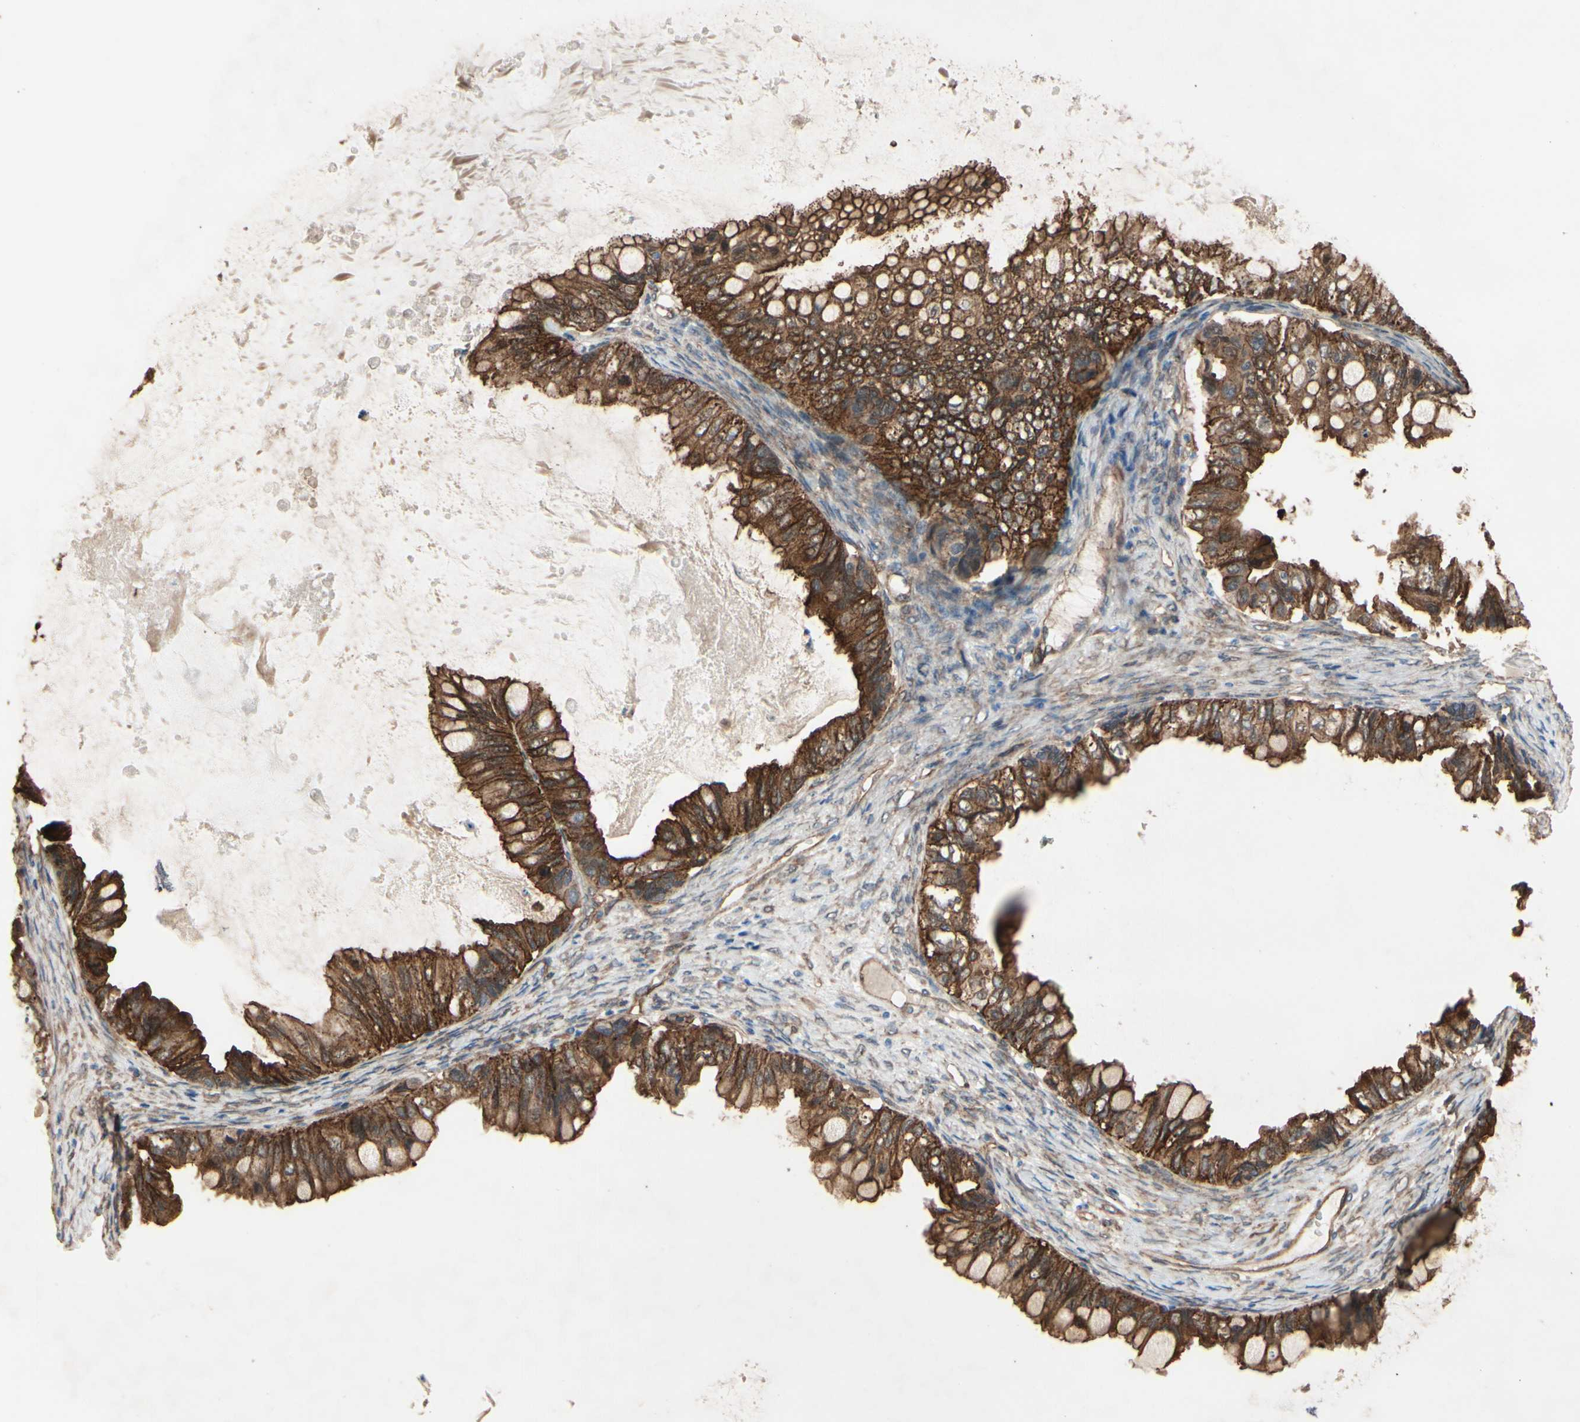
{"staining": {"intensity": "moderate", "quantity": ">75%", "location": "cytoplasmic/membranous"}, "tissue": "ovarian cancer", "cell_type": "Tumor cells", "image_type": "cancer", "snomed": [{"axis": "morphology", "description": "Cystadenocarcinoma, mucinous, NOS"}, {"axis": "topography", "description": "Ovary"}], "caption": "Ovarian mucinous cystadenocarcinoma tissue exhibits moderate cytoplasmic/membranous staining in about >75% of tumor cells", "gene": "CTTNBP2", "patient": {"sex": "female", "age": 80}}